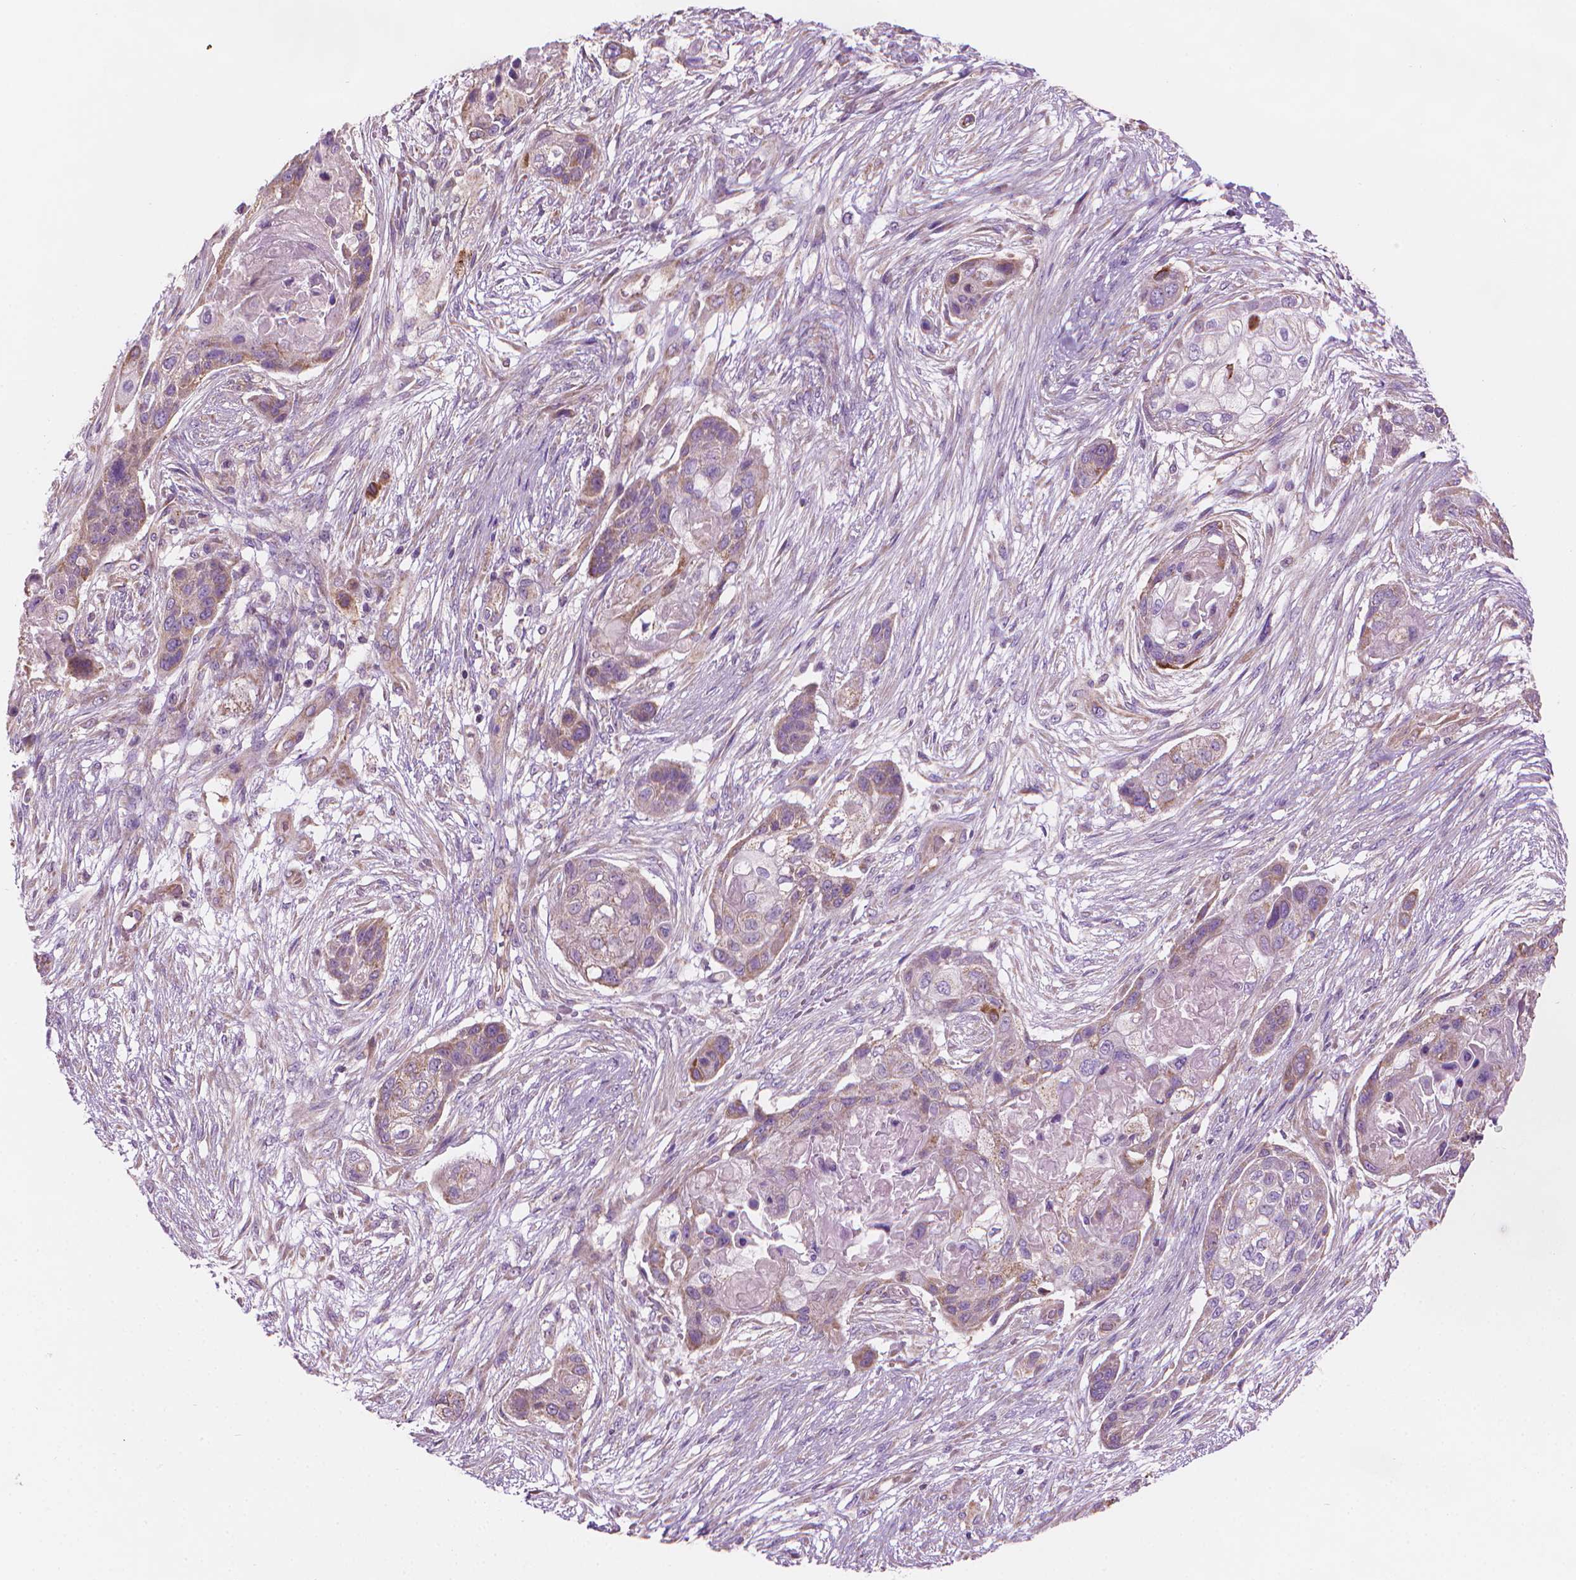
{"staining": {"intensity": "weak", "quantity": "<25%", "location": "cytoplasmic/membranous"}, "tissue": "lung cancer", "cell_type": "Tumor cells", "image_type": "cancer", "snomed": [{"axis": "morphology", "description": "Squamous cell carcinoma, NOS"}, {"axis": "topography", "description": "Lung"}], "caption": "A photomicrograph of lung cancer (squamous cell carcinoma) stained for a protein demonstrates no brown staining in tumor cells.", "gene": "TTC29", "patient": {"sex": "male", "age": 69}}